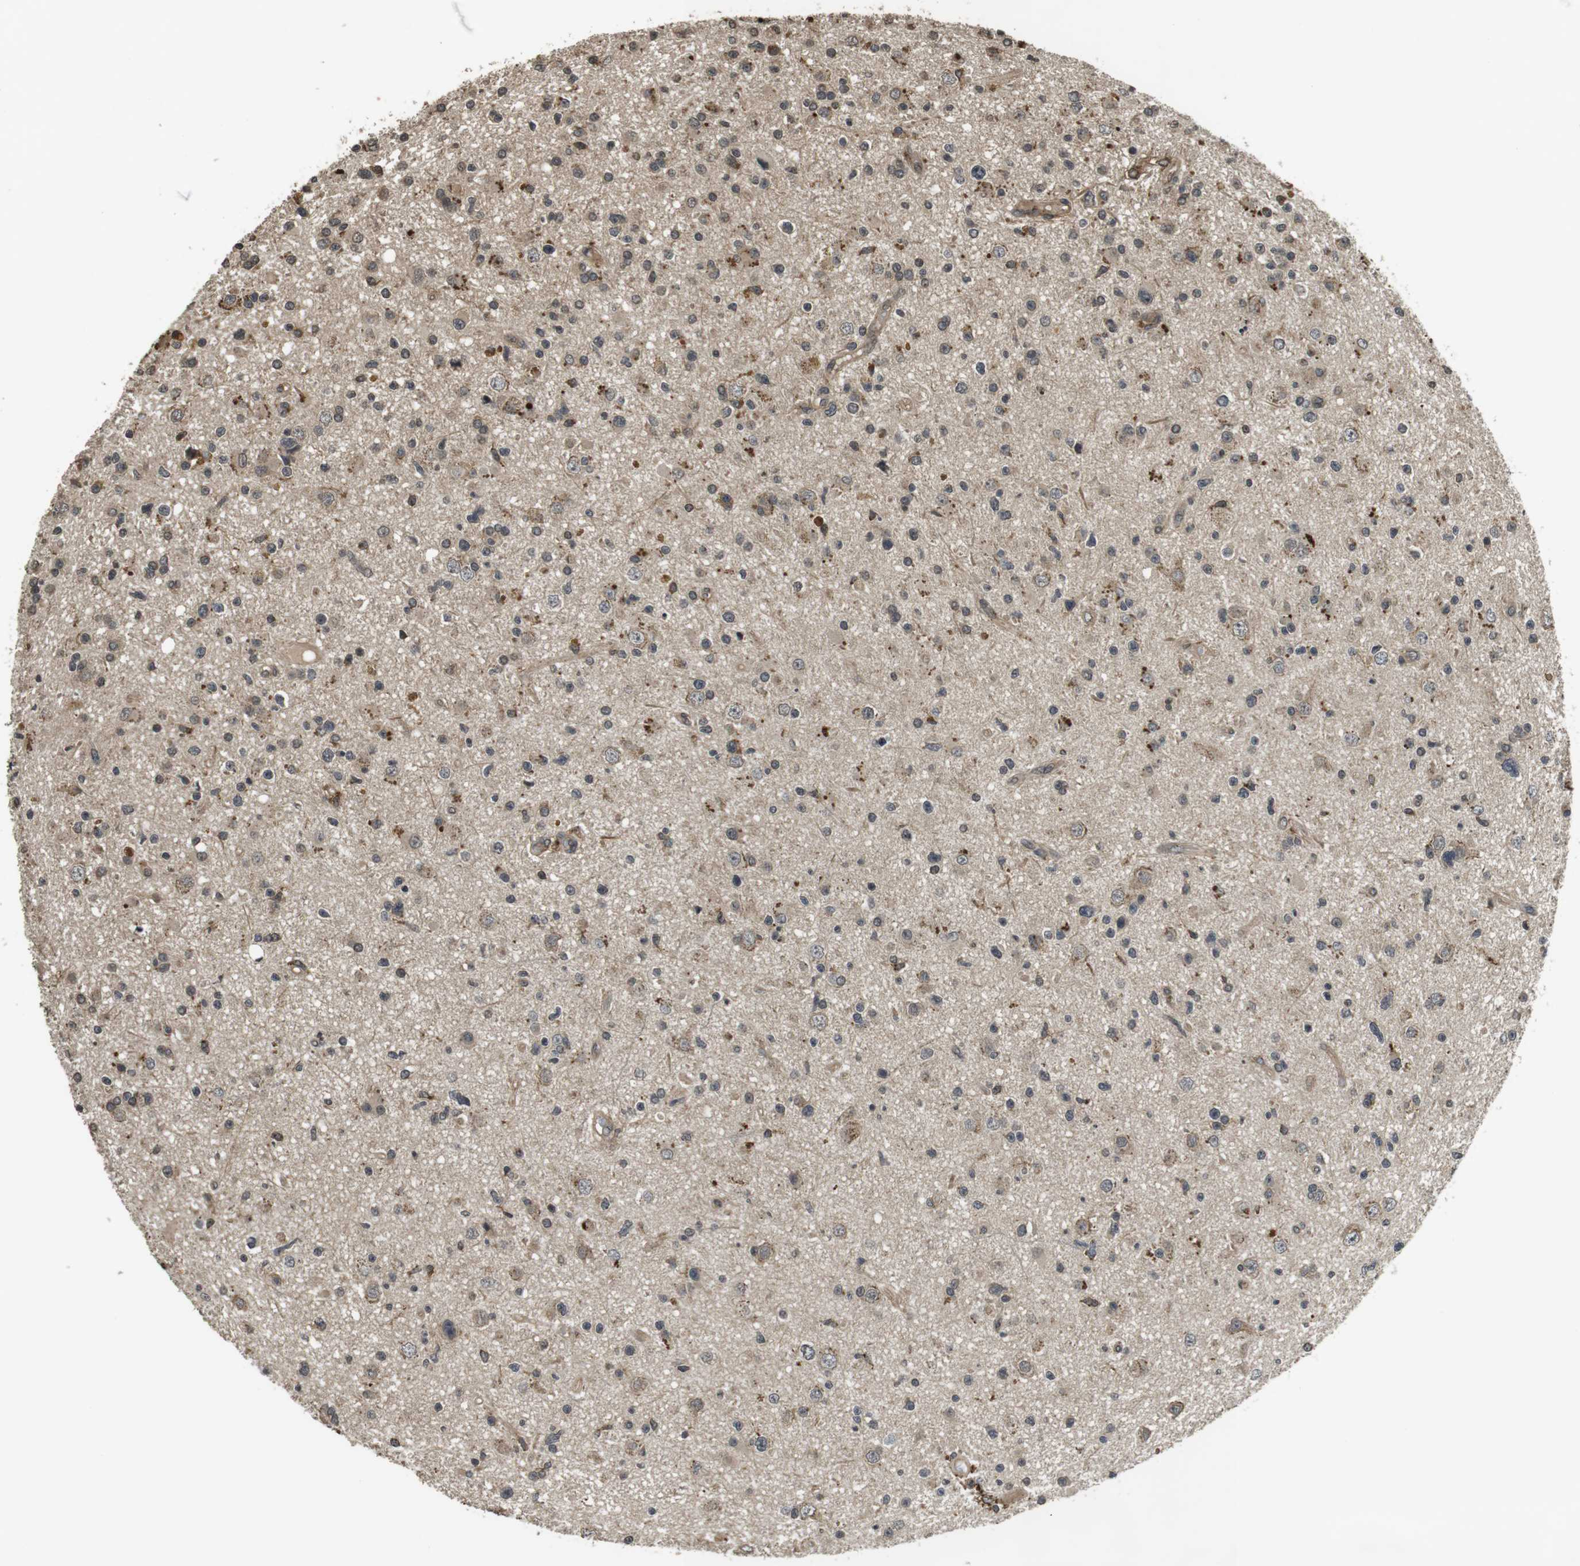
{"staining": {"intensity": "moderate", "quantity": "<25%", "location": "cytoplasmic/membranous"}, "tissue": "glioma", "cell_type": "Tumor cells", "image_type": "cancer", "snomed": [{"axis": "morphology", "description": "Glioma, malignant, High grade"}, {"axis": "topography", "description": "Brain"}], "caption": "The immunohistochemical stain highlights moderate cytoplasmic/membranous staining in tumor cells of glioma tissue.", "gene": "FZD10", "patient": {"sex": "male", "age": 33}}